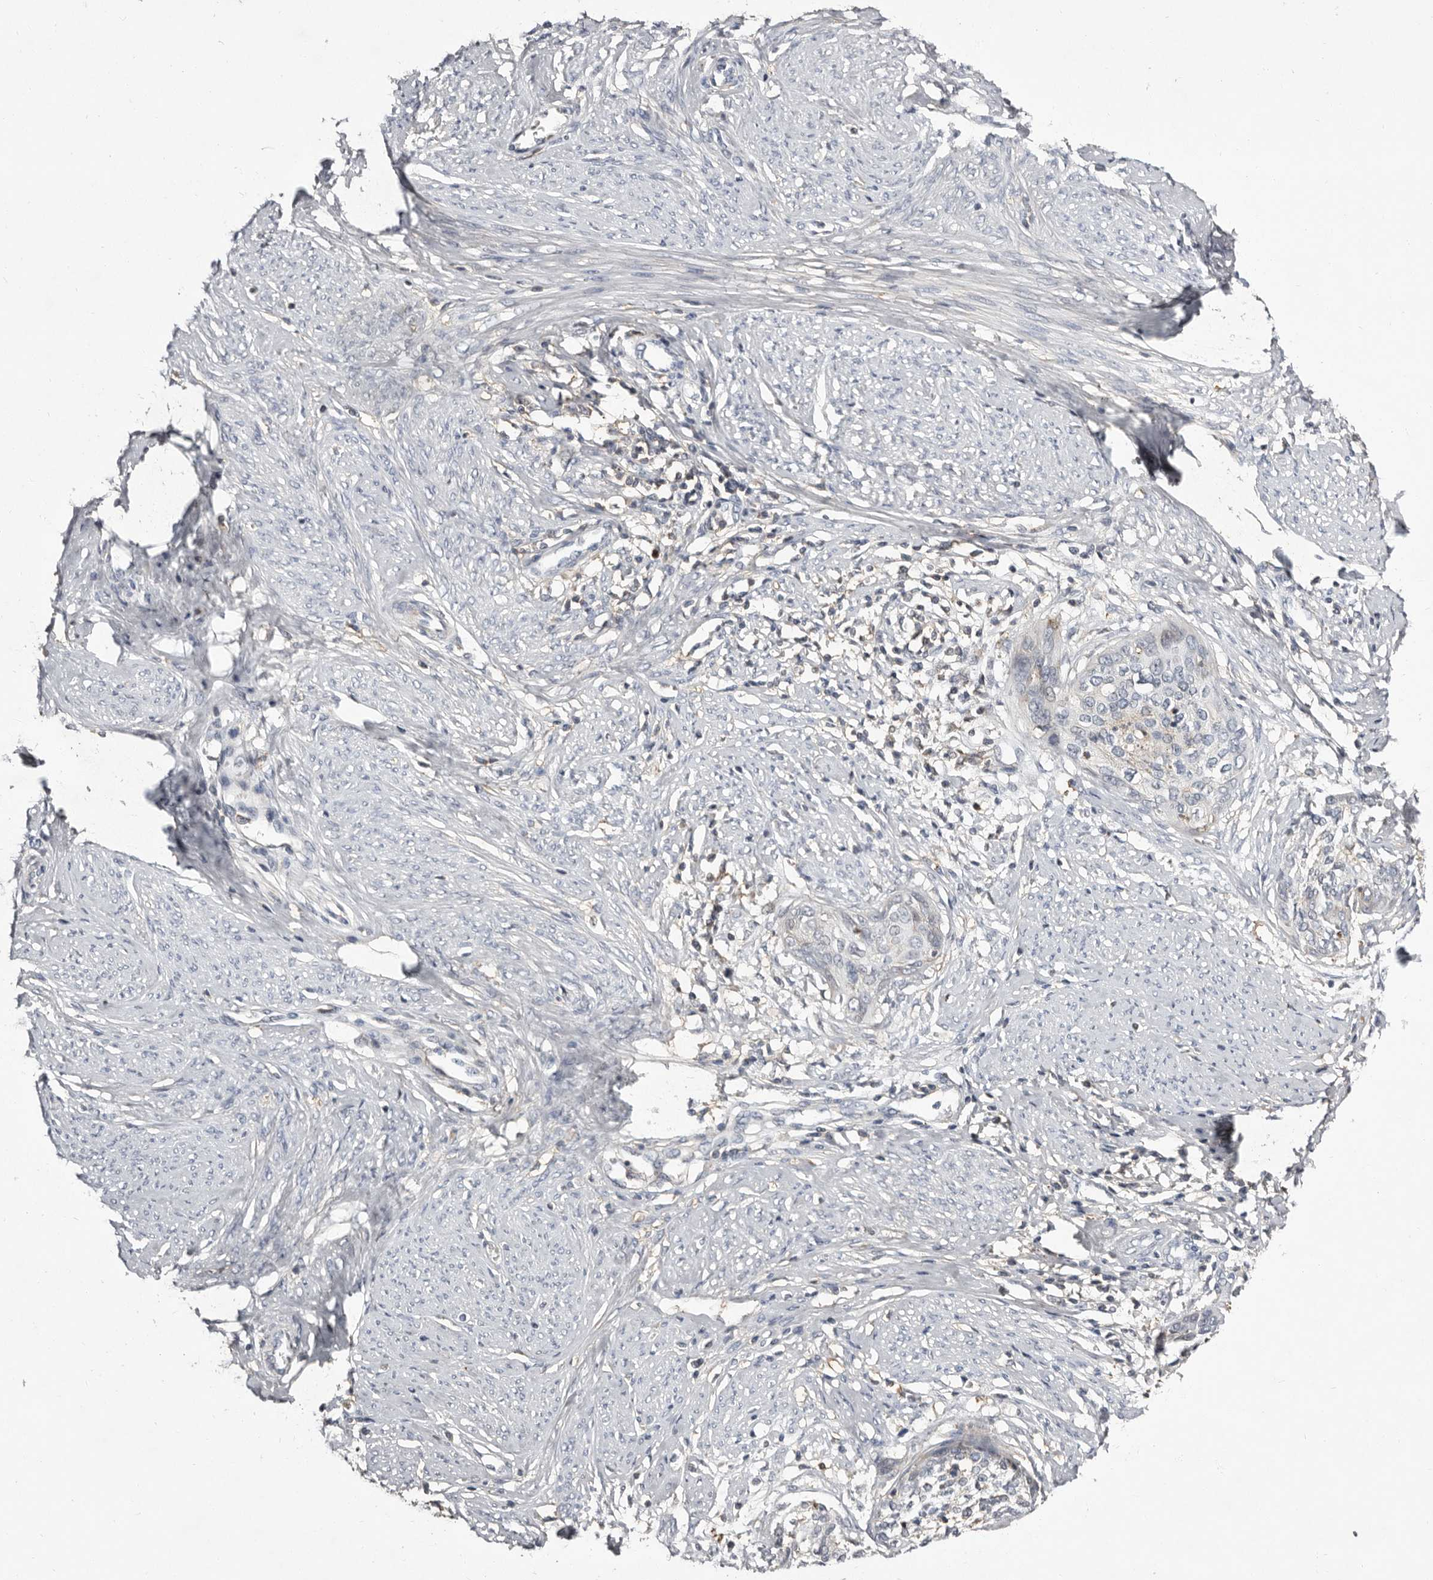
{"staining": {"intensity": "negative", "quantity": "none", "location": "none"}, "tissue": "cervical cancer", "cell_type": "Tumor cells", "image_type": "cancer", "snomed": [{"axis": "morphology", "description": "Squamous cell carcinoma, NOS"}, {"axis": "topography", "description": "Cervix"}], "caption": "The immunohistochemistry (IHC) photomicrograph has no significant staining in tumor cells of cervical squamous cell carcinoma tissue.", "gene": "KIF26B", "patient": {"sex": "female", "age": 37}}